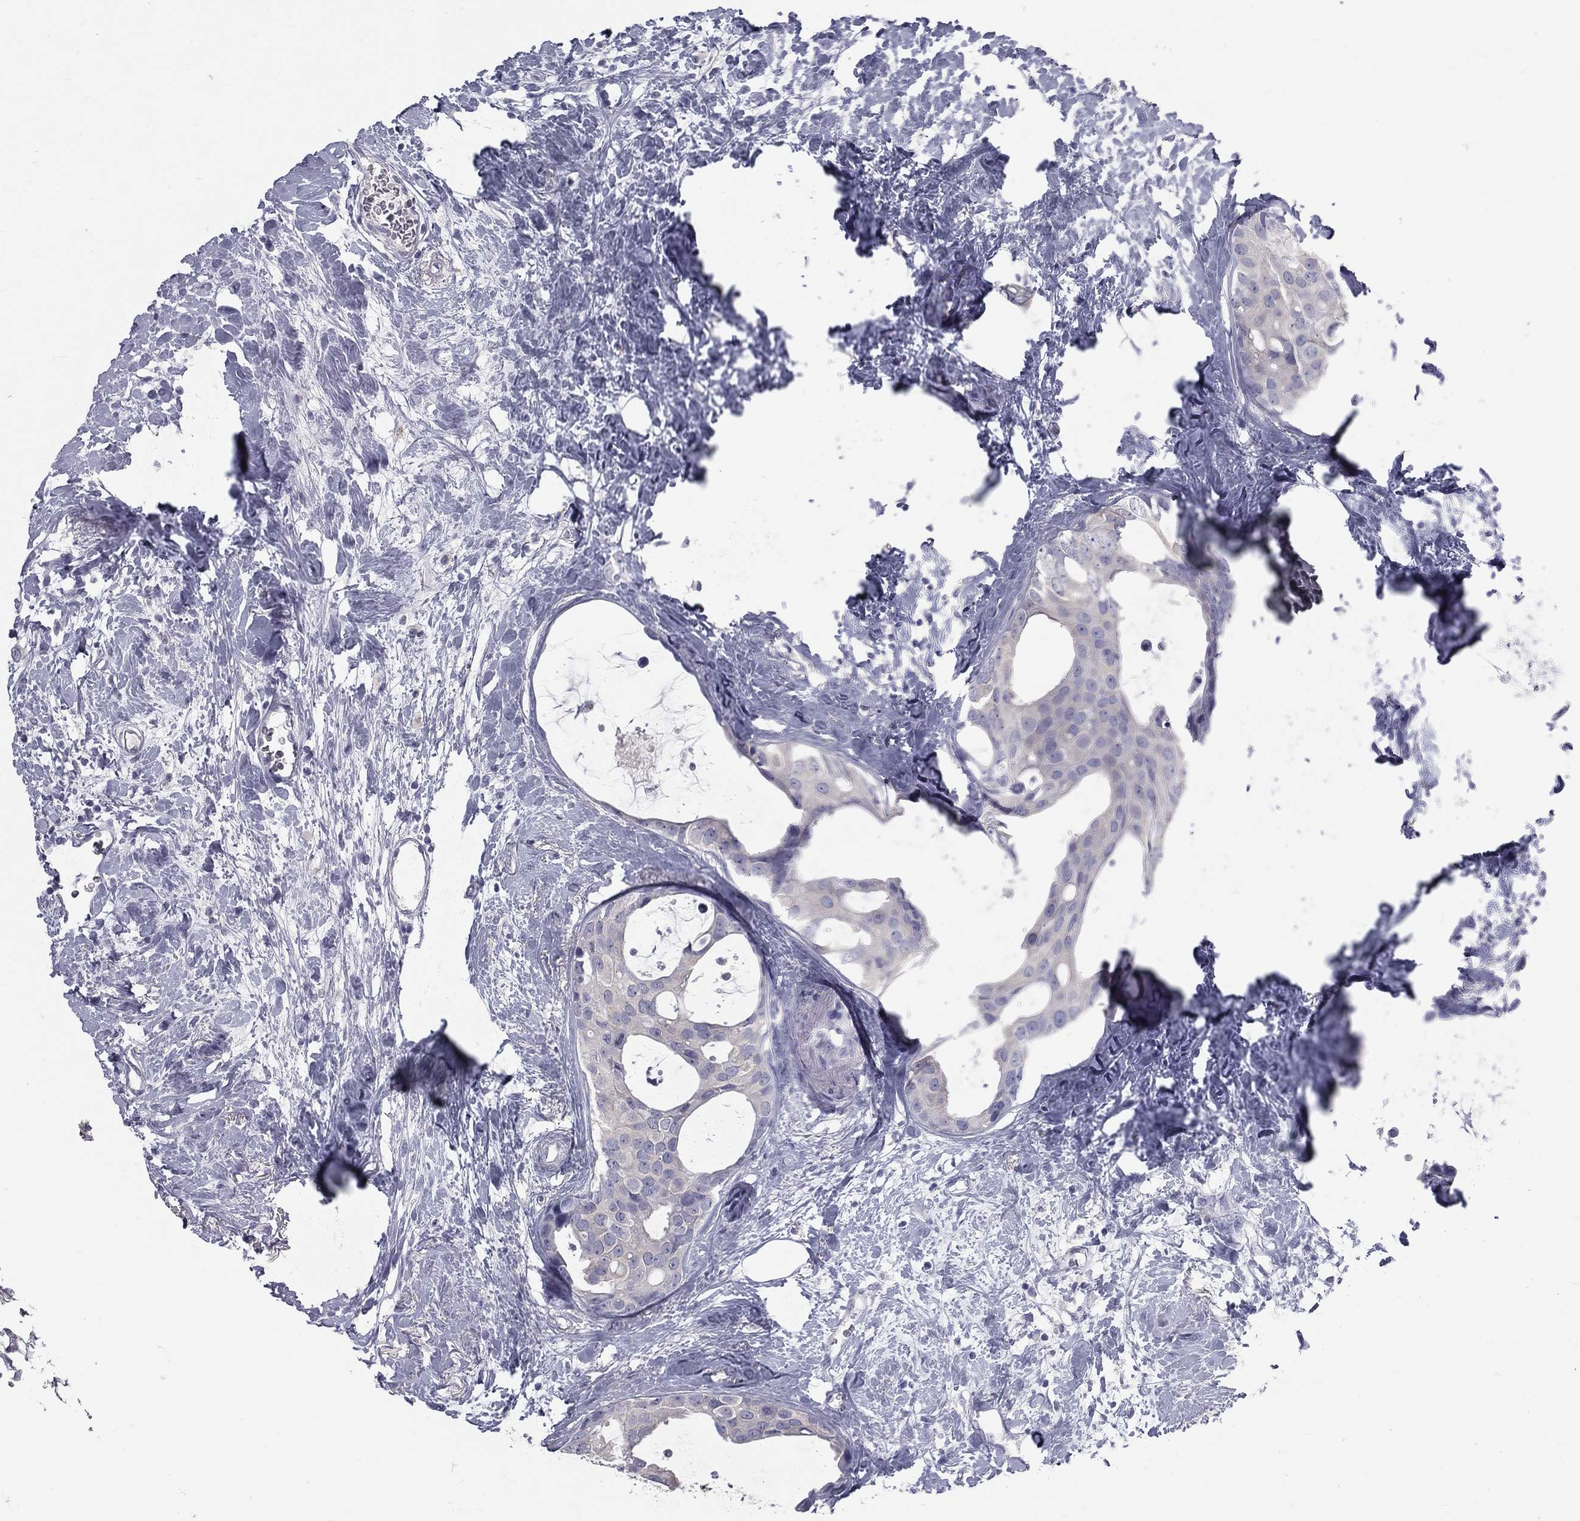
{"staining": {"intensity": "negative", "quantity": "none", "location": "none"}, "tissue": "breast cancer", "cell_type": "Tumor cells", "image_type": "cancer", "snomed": [{"axis": "morphology", "description": "Duct carcinoma"}, {"axis": "topography", "description": "Breast"}], "caption": "A histopathology image of human infiltrating ductal carcinoma (breast) is negative for staining in tumor cells.", "gene": "TFPI2", "patient": {"sex": "female", "age": 45}}